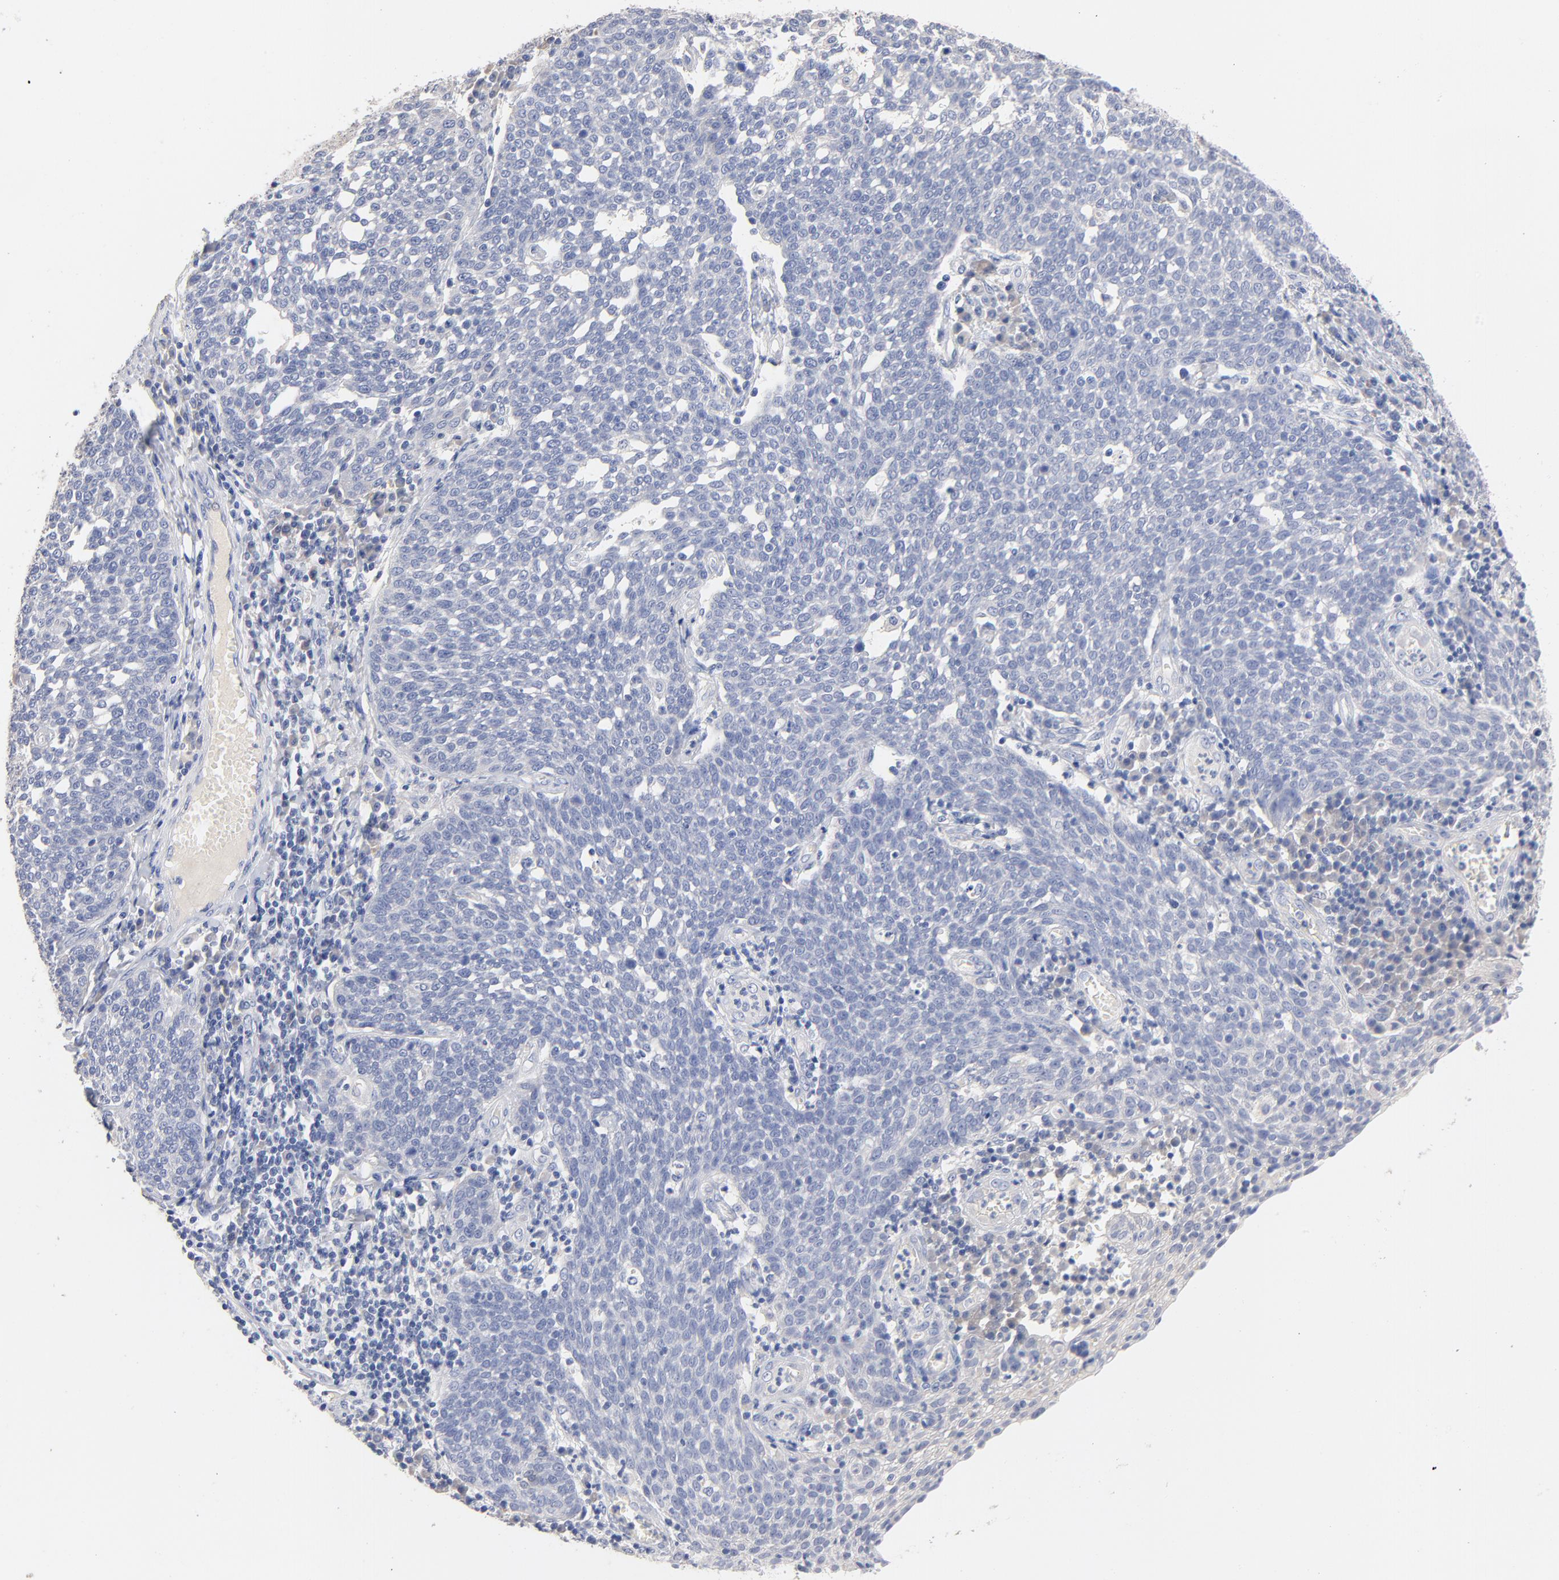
{"staining": {"intensity": "negative", "quantity": "none", "location": "none"}, "tissue": "cervical cancer", "cell_type": "Tumor cells", "image_type": "cancer", "snomed": [{"axis": "morphology", "description": "Squamous cell carcinoma, NOS"}, {"axis": "topography", "description": "Cervix"}], "caption": "This is an IHC histopathology image of cervical squamous cell carcinoma. There is no positivity in tumor cells.", "gene": "CPS1", "patient": {"sex": "female", "age": 34}}